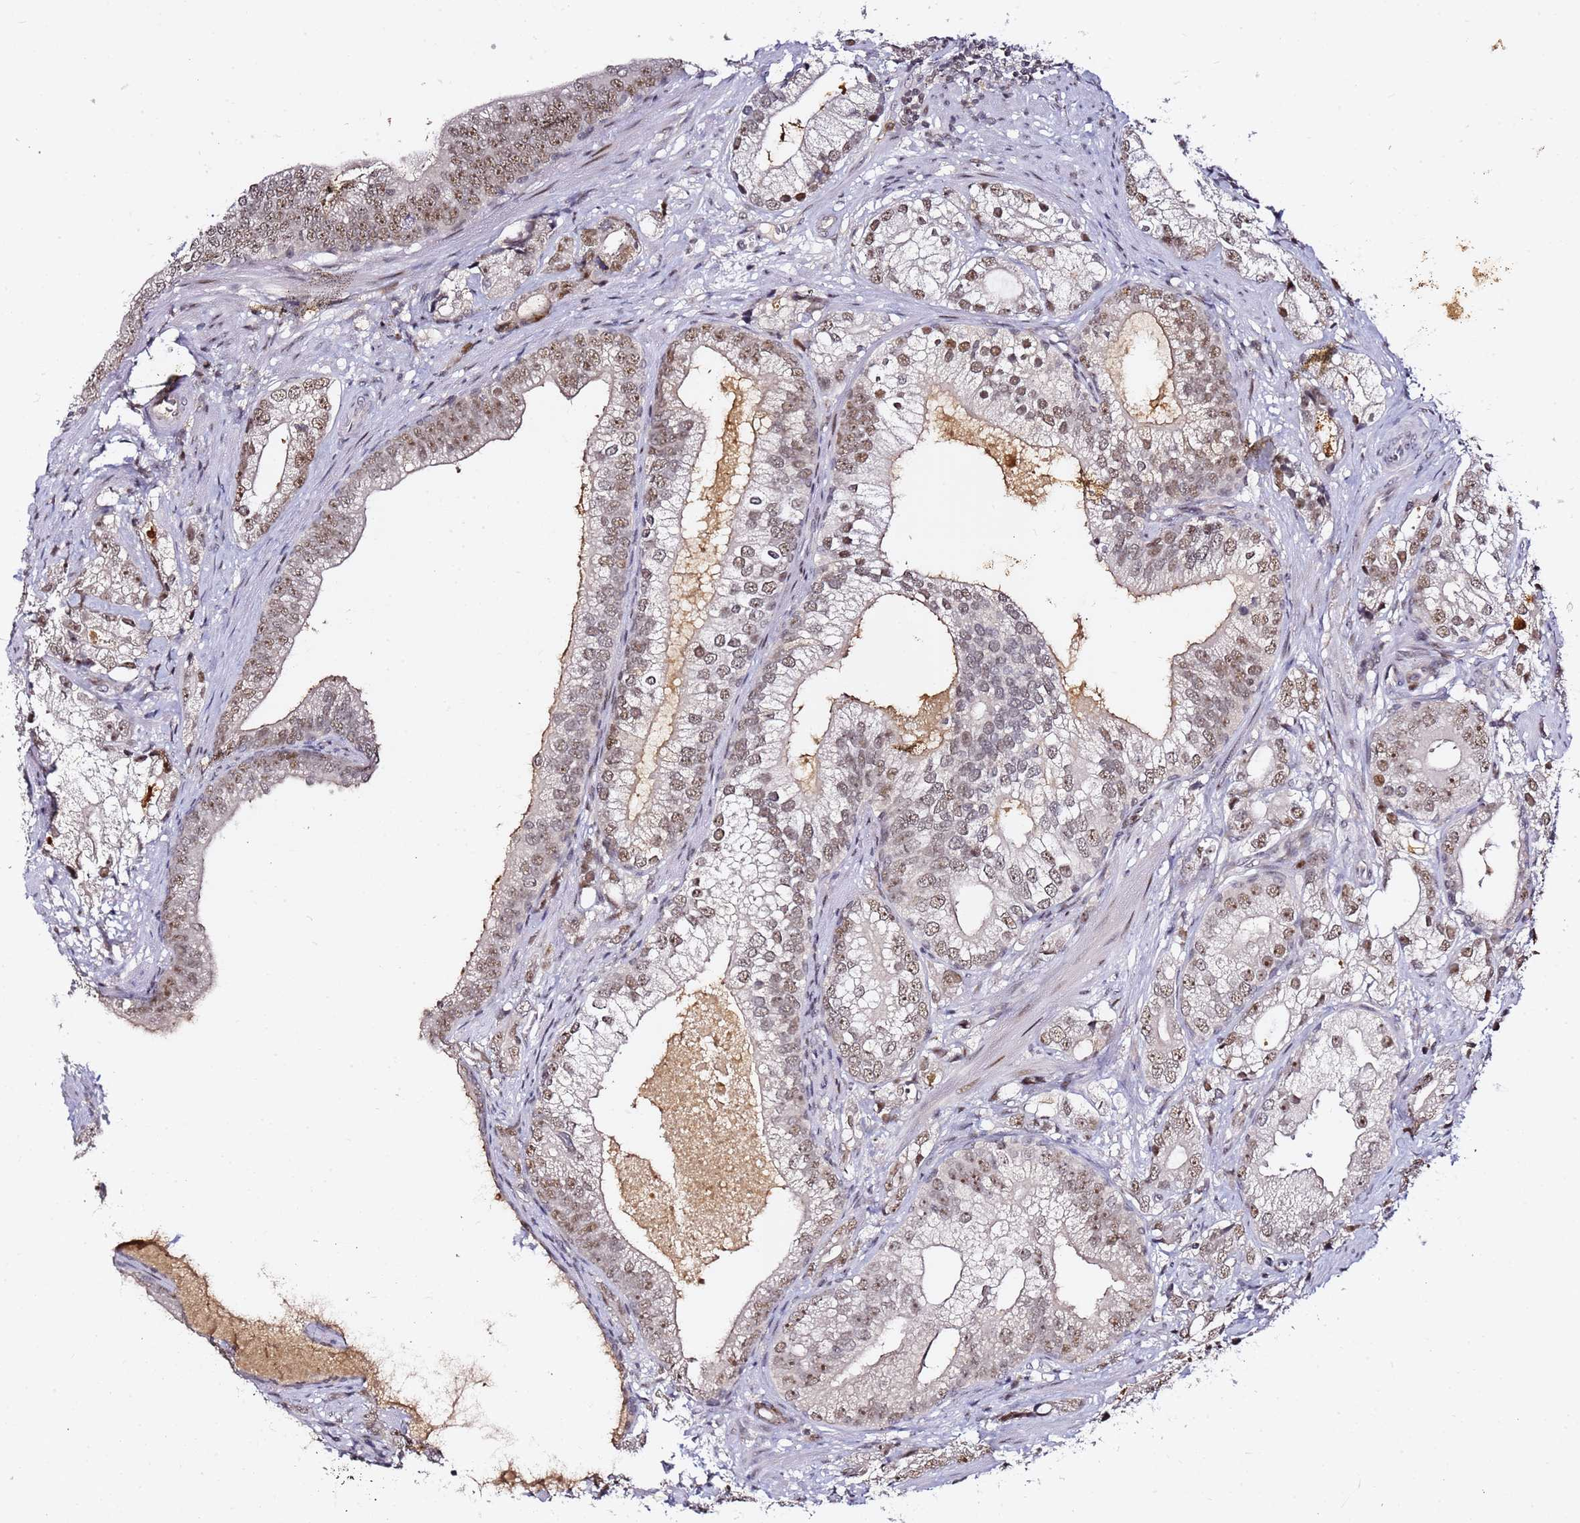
{"staining": {"intensity": "moderate", "quantity": ">75%", "location": "nuclear"}, "tissue": "prostate cancer", "cell_type": "Tumor cells", "image_type": "cancer", "snomed": [{"axis": "morphology", "description": "Adenocarcinoma, High grade"}, {"axis": "topography", "description": "Prostate"}], "caption": "DAB immunohistochemical staining of human prostate high-grade adenocarcinoma exhibits moderate nuclear protein staining in approximately >75% of tumor cells.", "gene": "FCF1", "patient": {"sex": "male", "age": 75}}